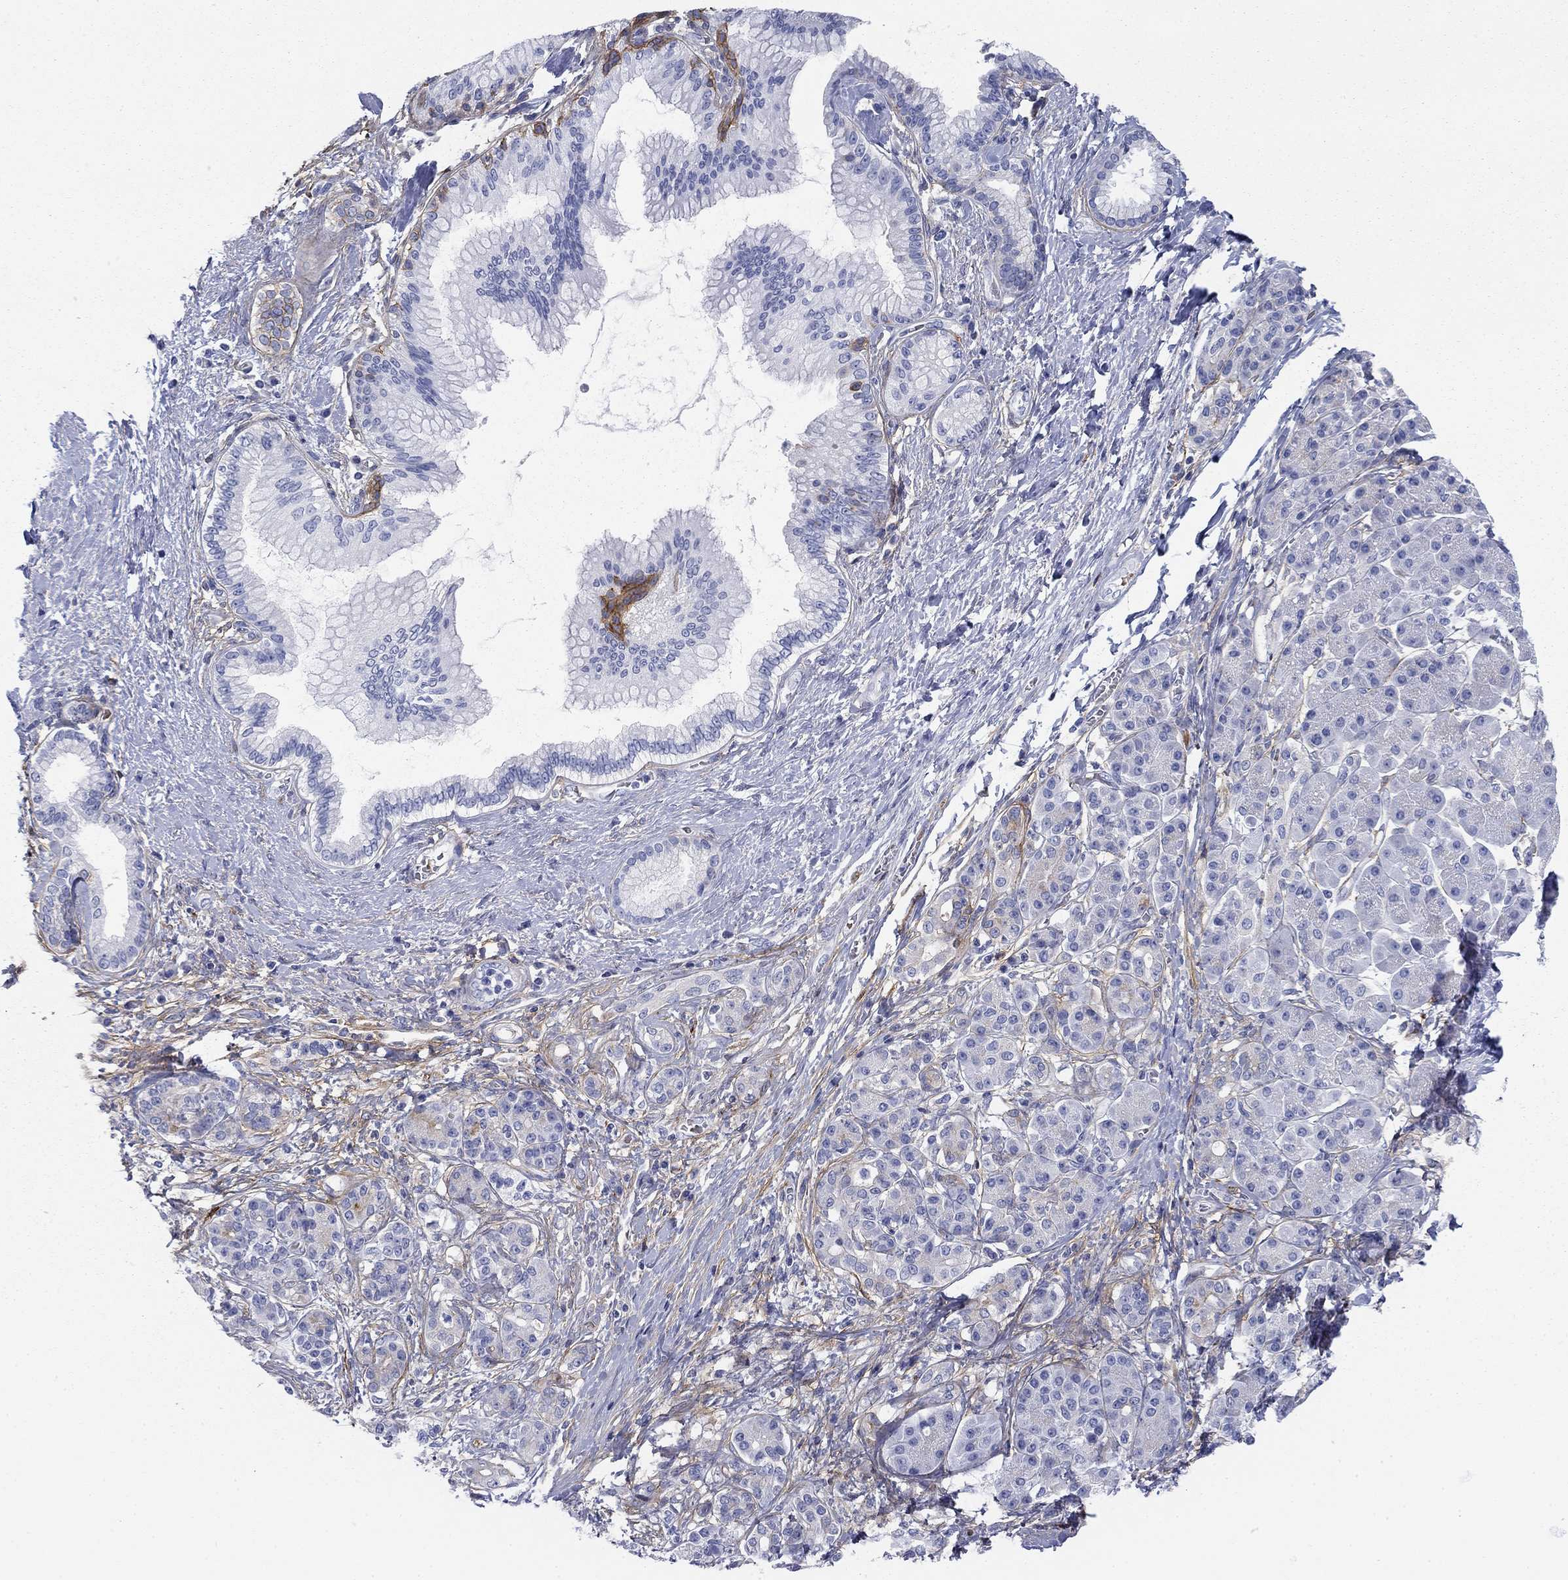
{"staining": {"intensity": "negative", "quantity": "none", "location": "none"}, "tissue": "pancreatic cancer", "cell_type": "Tumor cells", "image_type": "cancer", "snomed": [{"axis": "morphology", "description": "Adenocarcinoma, NOS"}, {"axis": "topography", "description": "Pancreas"}], "caption": "Tumor cells are negative for protein expression in human pancreatic cancer (adenocarcinoma). Nuclei are stained in blue.", "gene": "GPC1", "patient": {"sex": "female", "age": 73}}